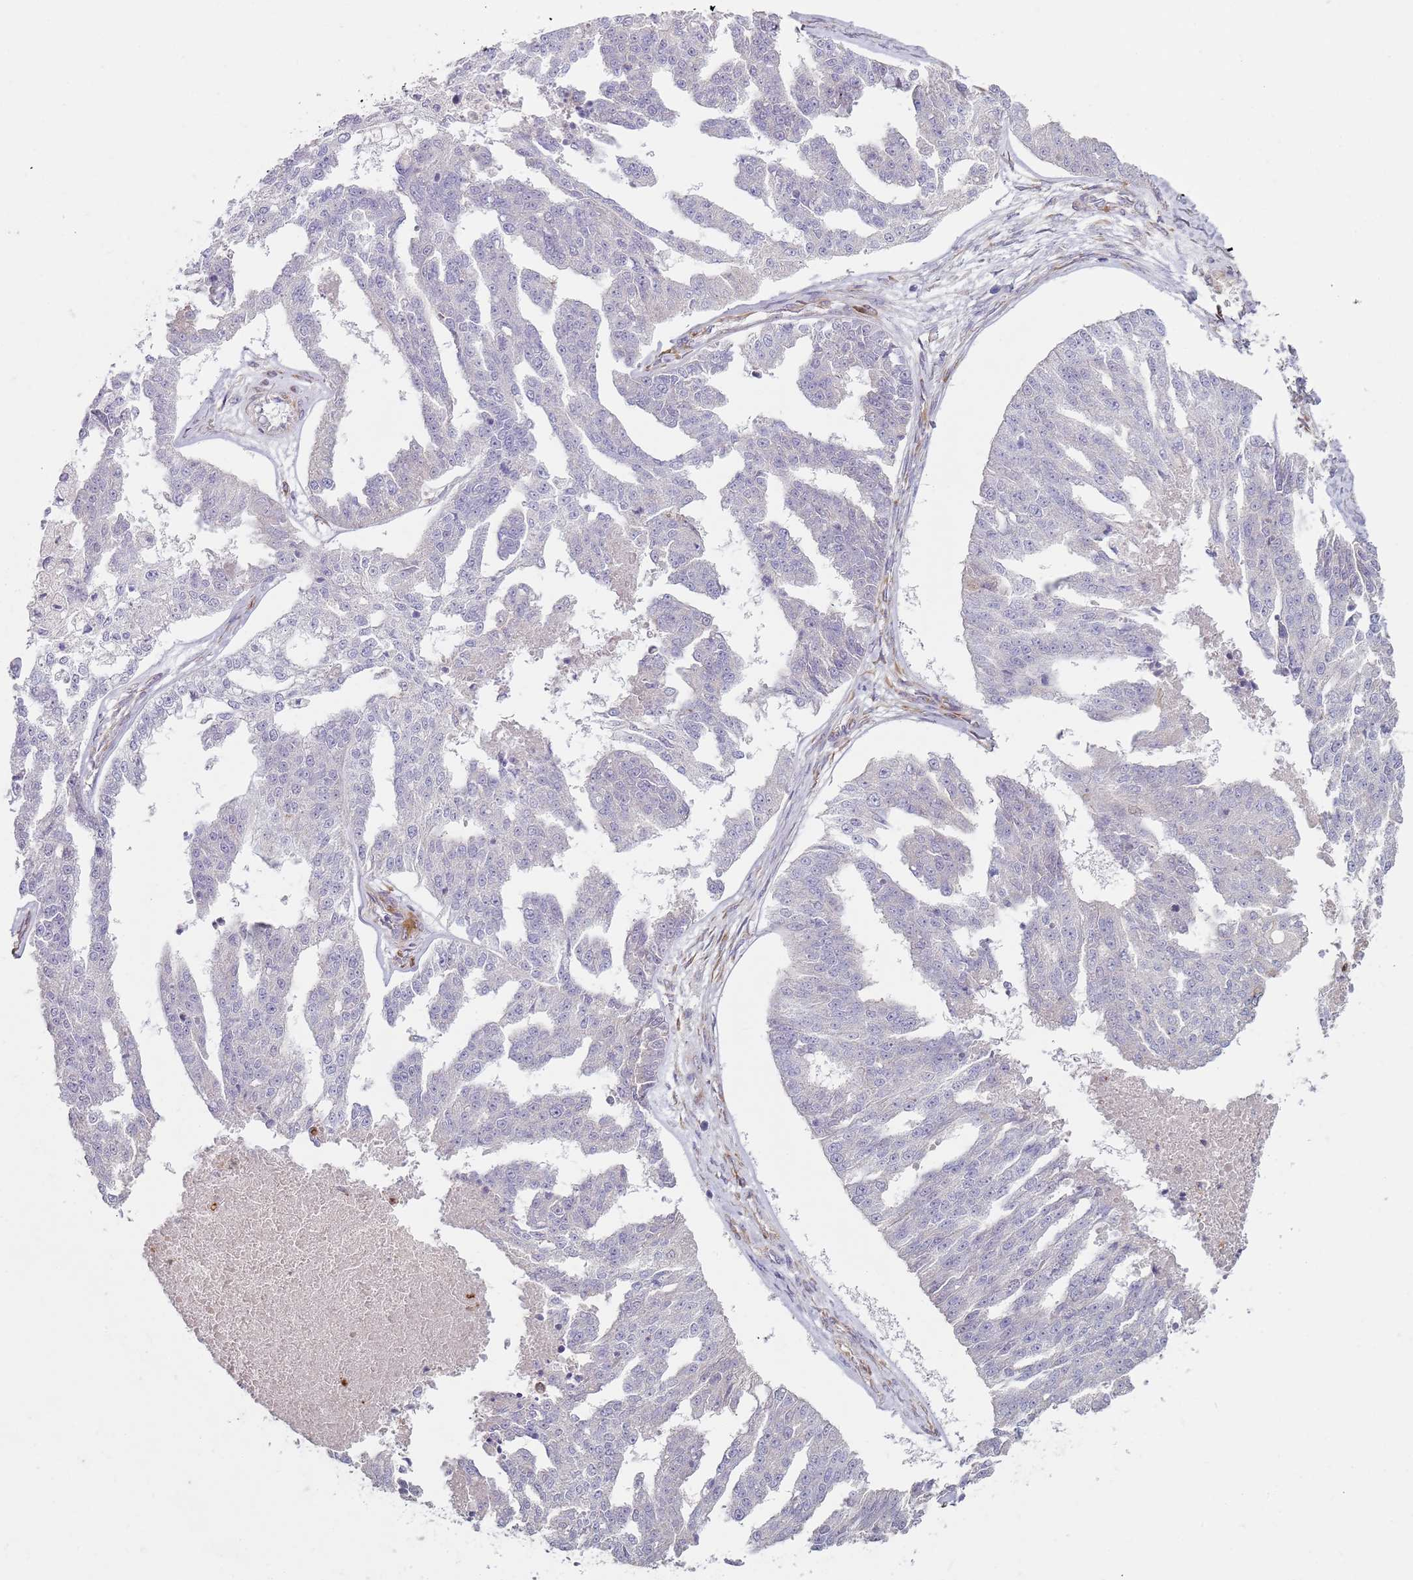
{"staining": {"intensity": "negative", "quantity": "none", "location": "none"}, "tissue": "ovarian cancer", "cell_type": "Tumor cells", "image_type": "cancer", "snomed": [{"axis": "morphology", "description": "Cystadenocarcinoma, serous, NOS"}, {"axis": "topography", "description": "Ovary"}], "caption": "Photomicrograph shows no significant protein staining in tumor cells of ovarian cancer.", "gene": "PHLPP2", "patient": {"sex": "female", "age": 58}}